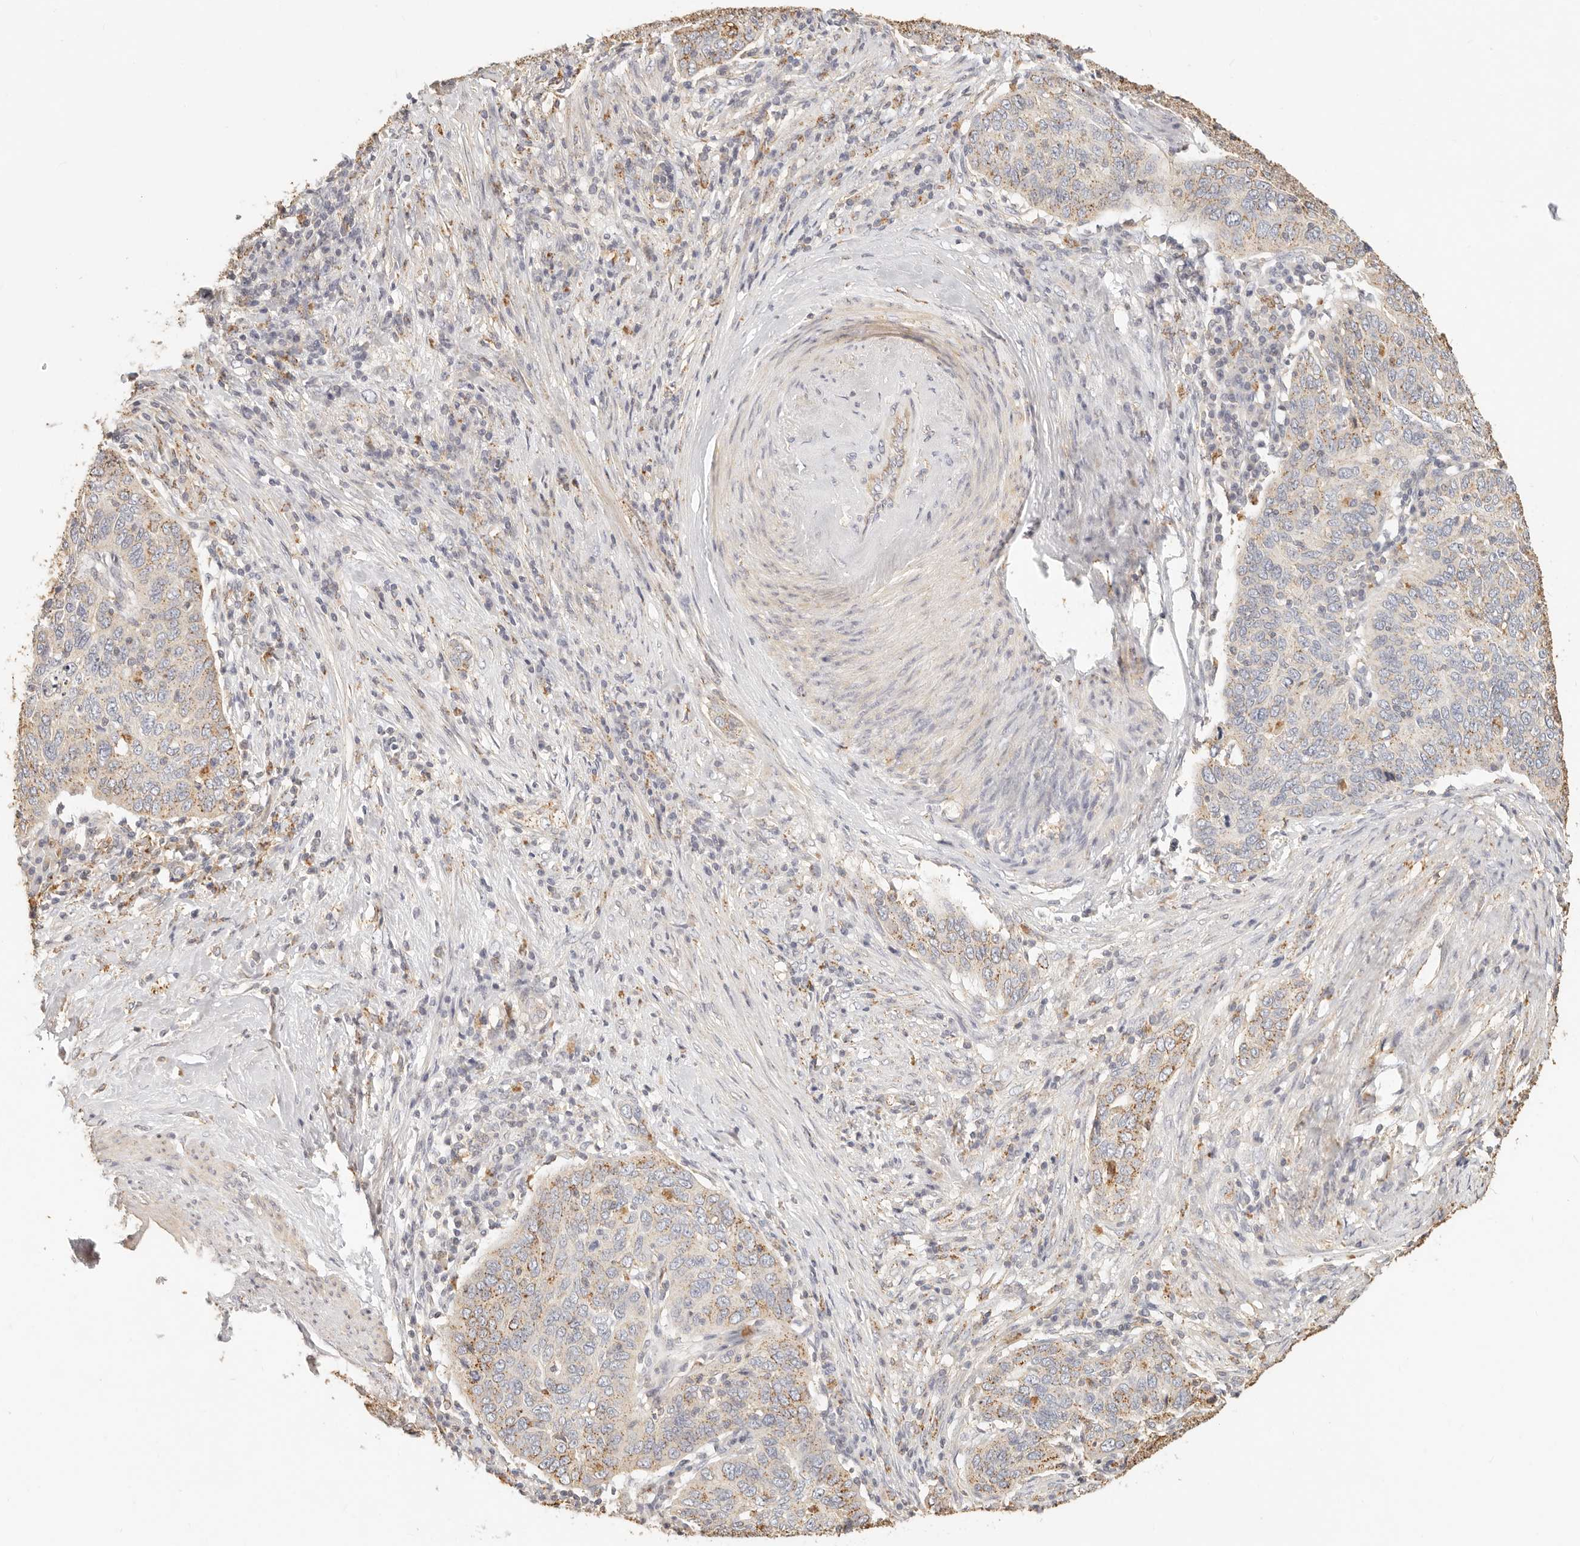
{"staining": {"intensity": "moderate", "quantity": "<25%", "location": "cytoplasmic/membranous"}, "tissue": "cervical cancer", "cell_type": "Tumor cells", "image_type": "cancer", "snomed": [{"axis": "morphology", "description": "Squamous cell carcinoma, NOS"}, {"axis": "topography", "description": "Cervix"}], "caption": "Tumor cells reveal low levels of moderate cytoplasmic/membranous staining in approximately <25% of cells in cervical squamous cell carcinoma.", "gene": "CNMD", "patient": {"sex": "female", "age": 60}}